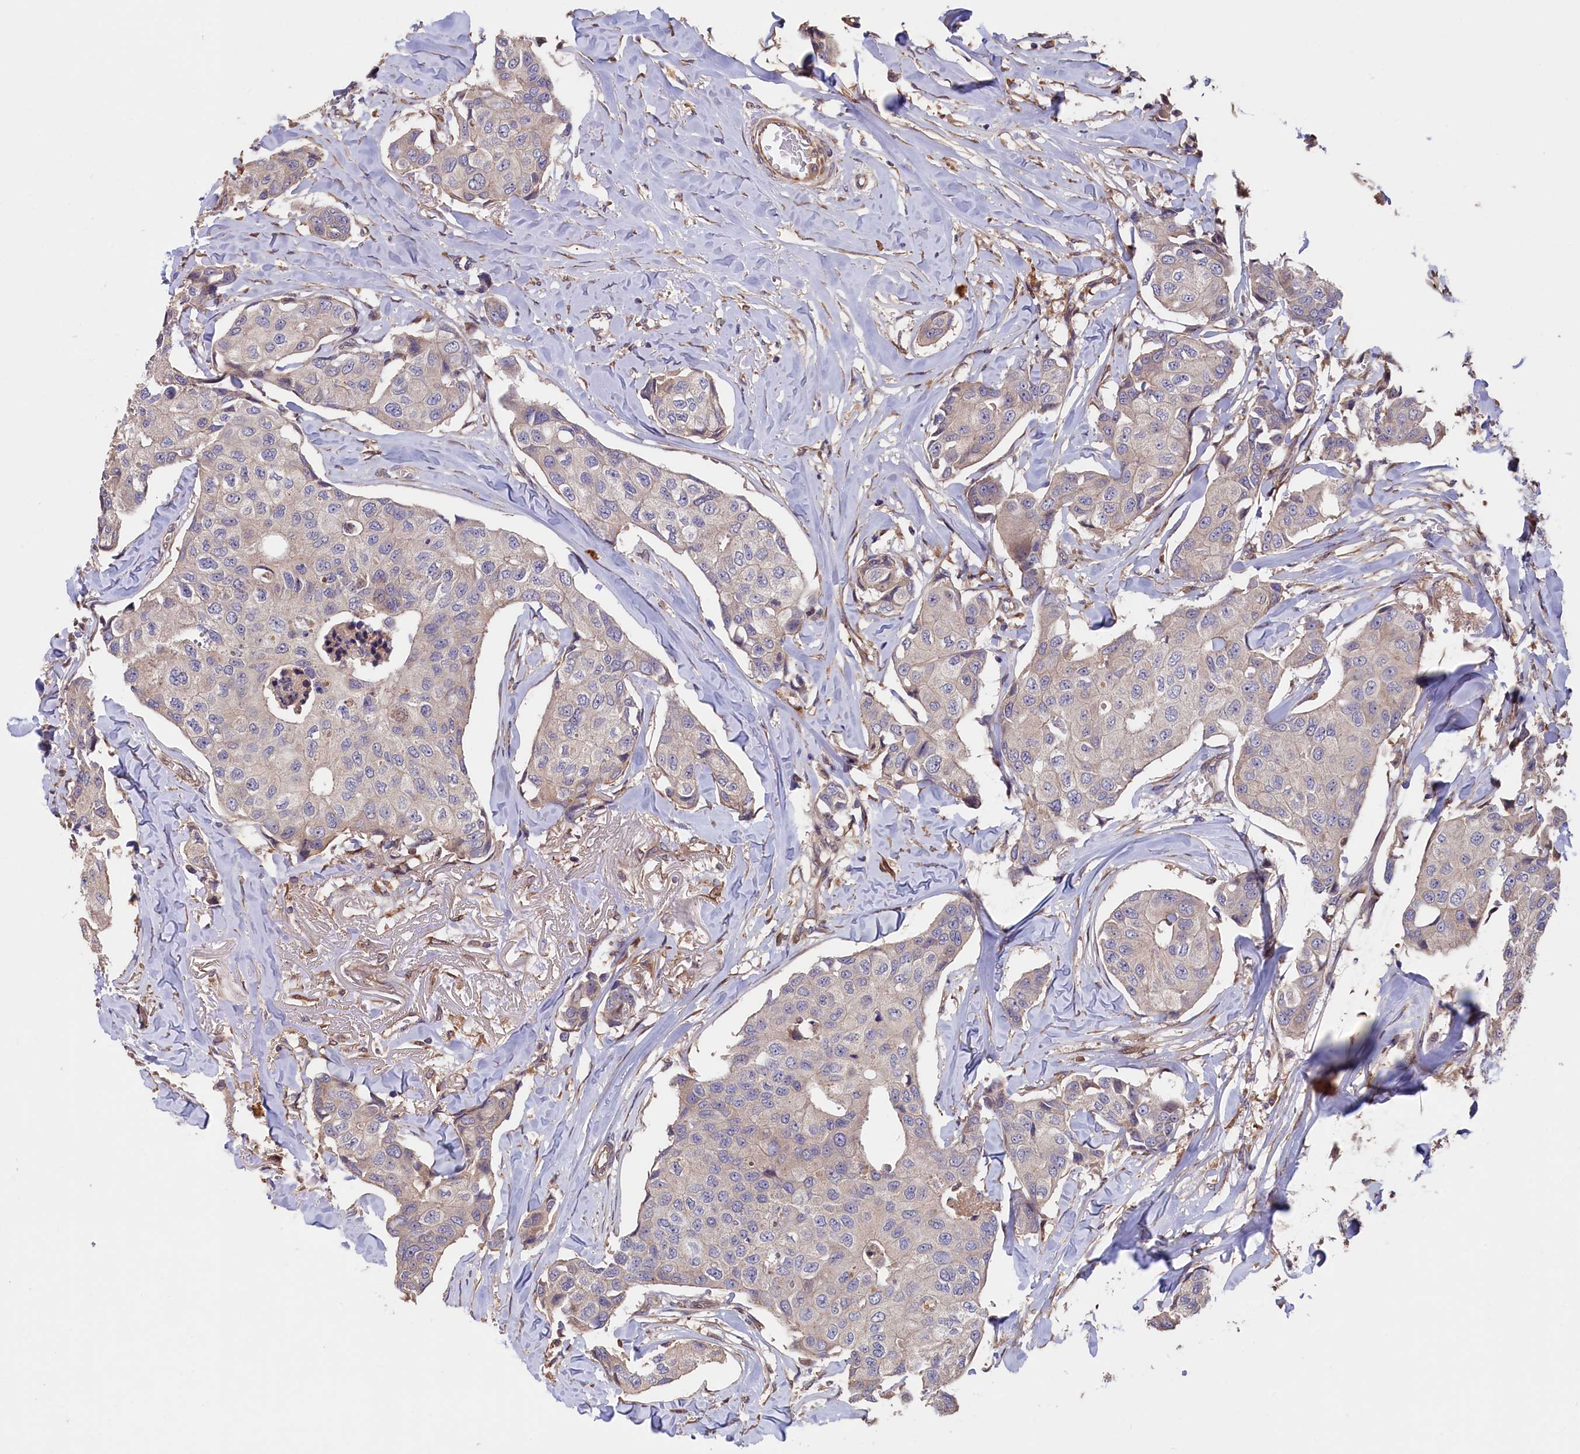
{"staining": {"intensity": "negative", "quantity": "none", "location": "none"}, "tissue": "breast cancer", "cell_type": "Tumor cells", "image_type": "cancer", "snomed": [{"axis": "morphology", "description": "Duct carcinoma"}, {"axis": "topography", "description": "Breast"}], "caption": "A photomicrograph of human breast cancer is negative for staining in tumor cells.", "gene": "GREB1L", "patient": {"sex": "female", "age": 80}}